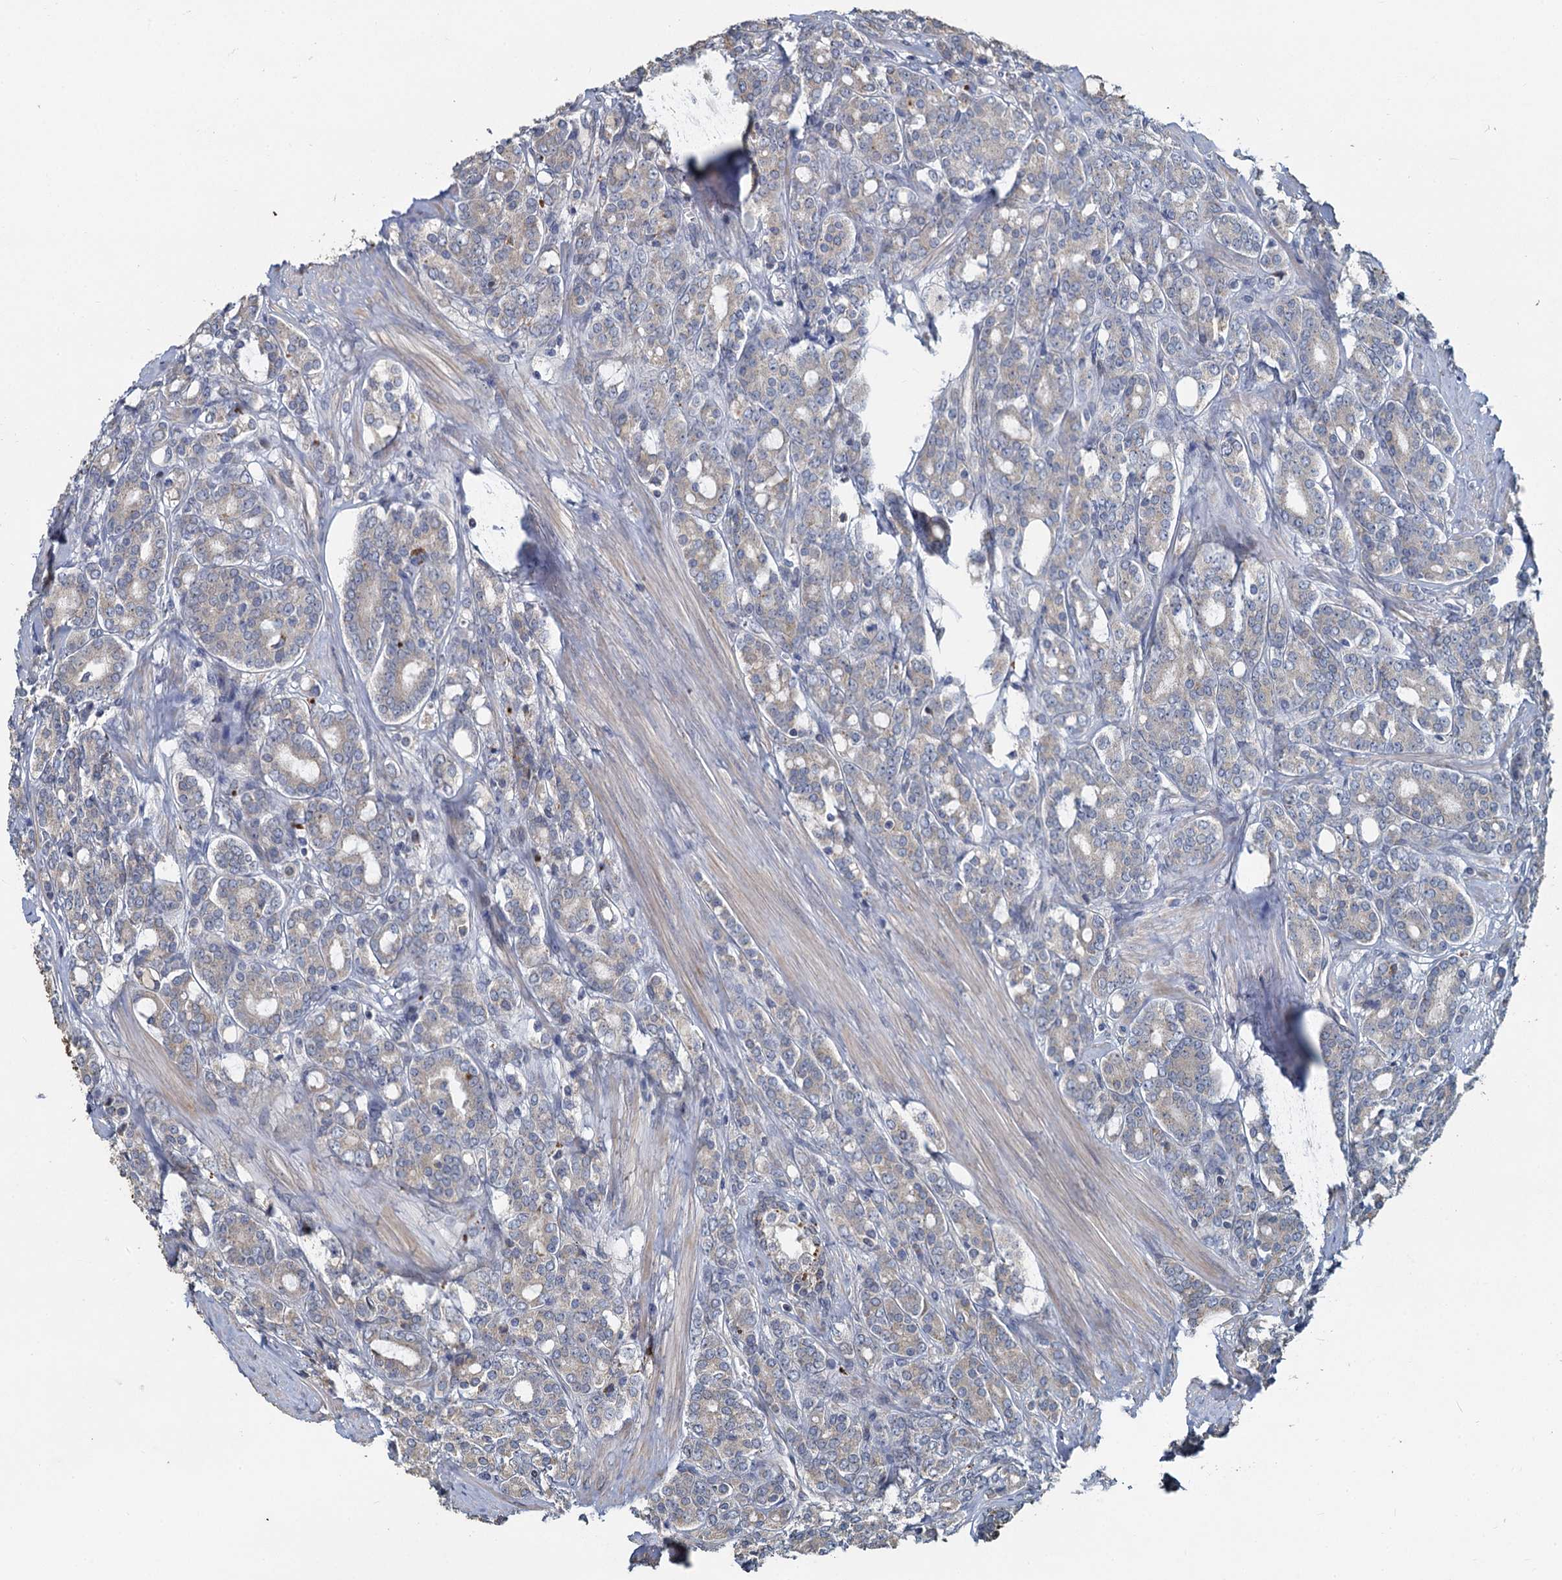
{"staining": {"intensity": "negative", "quantity": "none", "location": "none"}, "tissue": "prostate cancer", "cell_type": "Tumor cells", "image_type": "cancer", "snomed": [{"axis": "morphology", "description": "Adenocarcinoma, High grade"}, {"axis": "topography", "description": "Prostate"}], "caption": "An immunohistochemistry micrograph of prostate cancer (high-grade adenocarcinoma) is shown. There is no staining in tumor cells of prostate cancer (high-grade adenocarcinoma).", "gene": "TCTN2", "patient": {"sex": "male", "age": 62}}